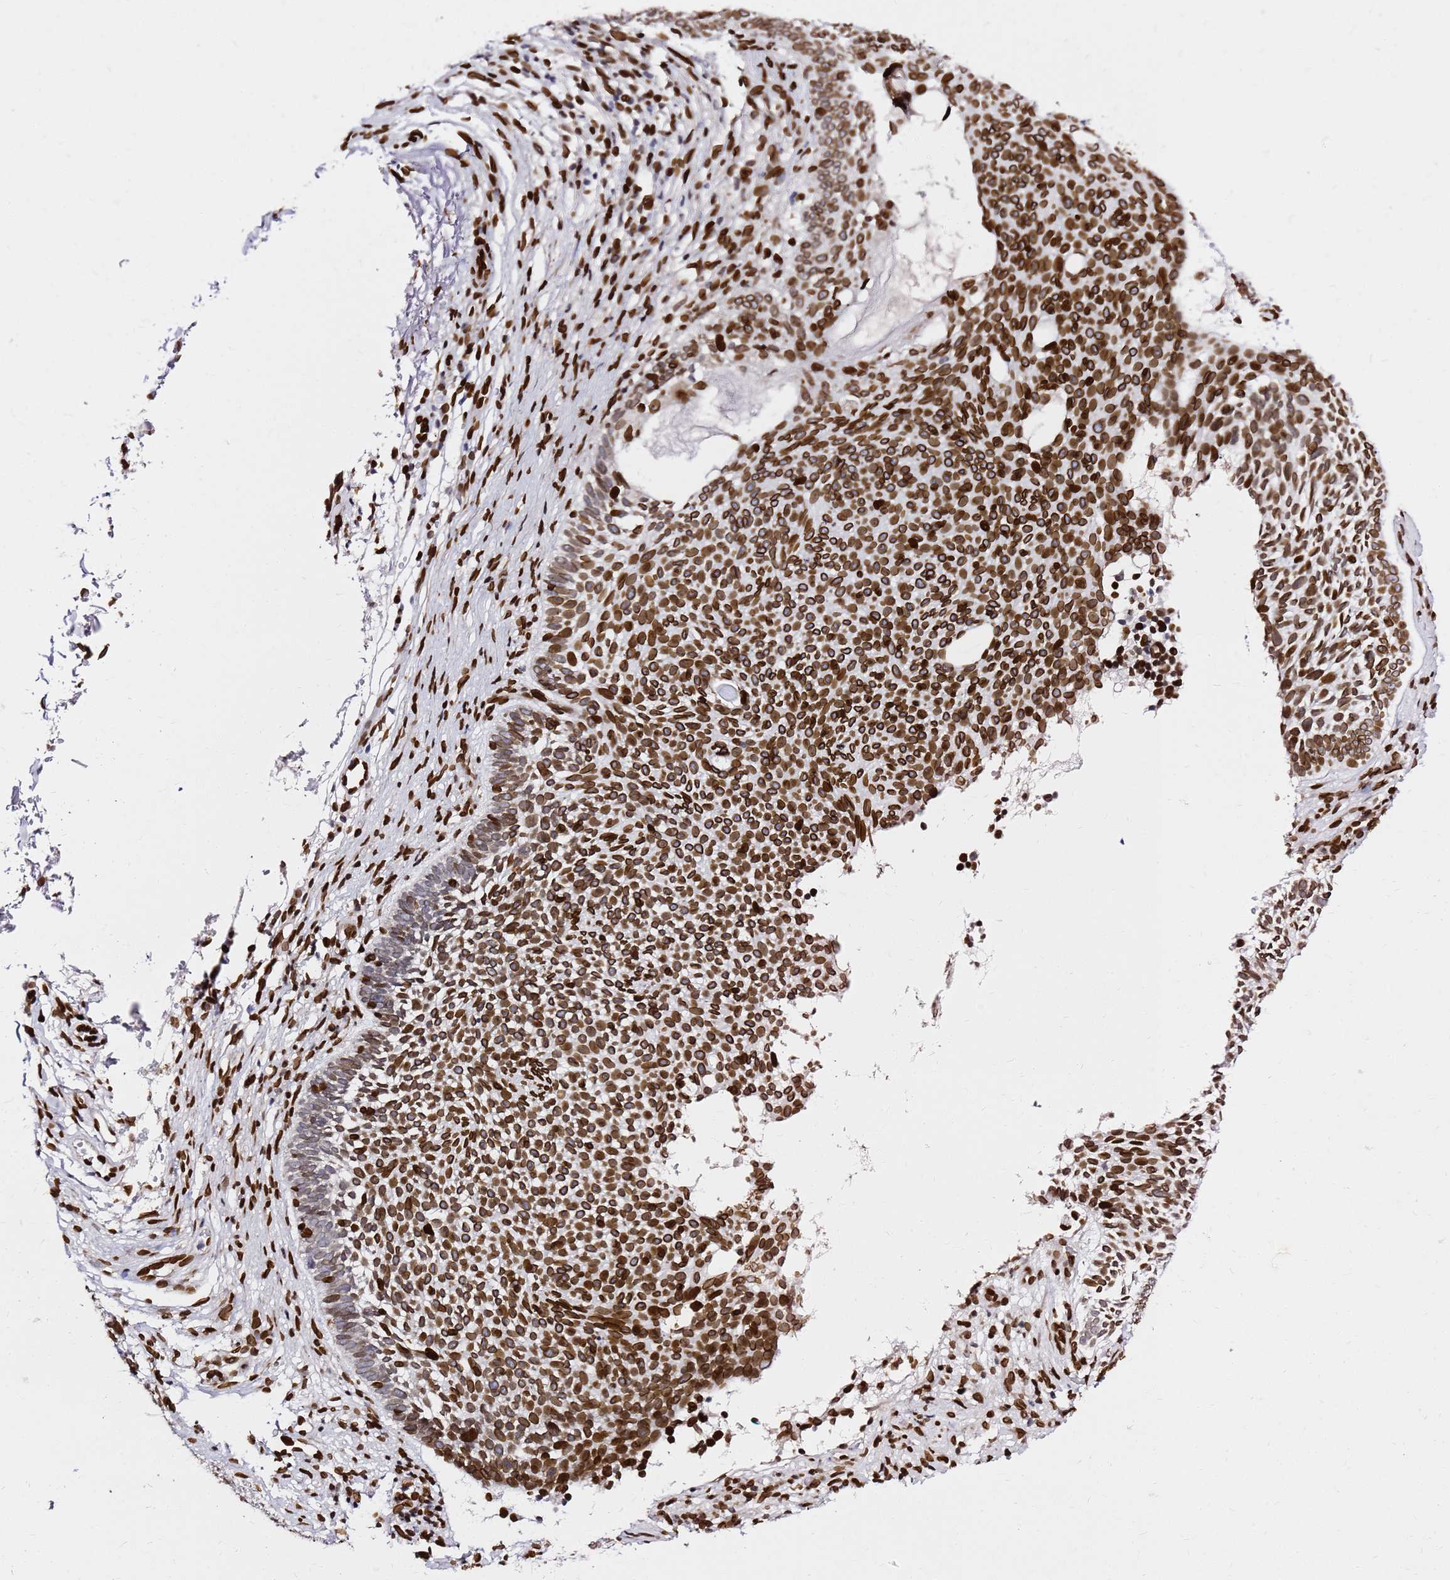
{"staining": {"intensity": "strong", "quantity": ">75%", "location": "cytoplasmic/membranous,nuclear"}, "tissue": "skin cancer", "cell_type": "Tumor cells", "image_type": "cancer", "snomed": [{"axis": "morphology", "description": "Basal cell carcinoma"}, {"axis": "topography", "description": "Skin"}], "caption": "Strong cytoplasmic/membranous and nuclear positivity for a protein is present in about >75% of tumor cells of basal cell carcinoma (skin) using IHC.", "gene": "C6orf141", "patient": {"sex": "male", "age": 75}}